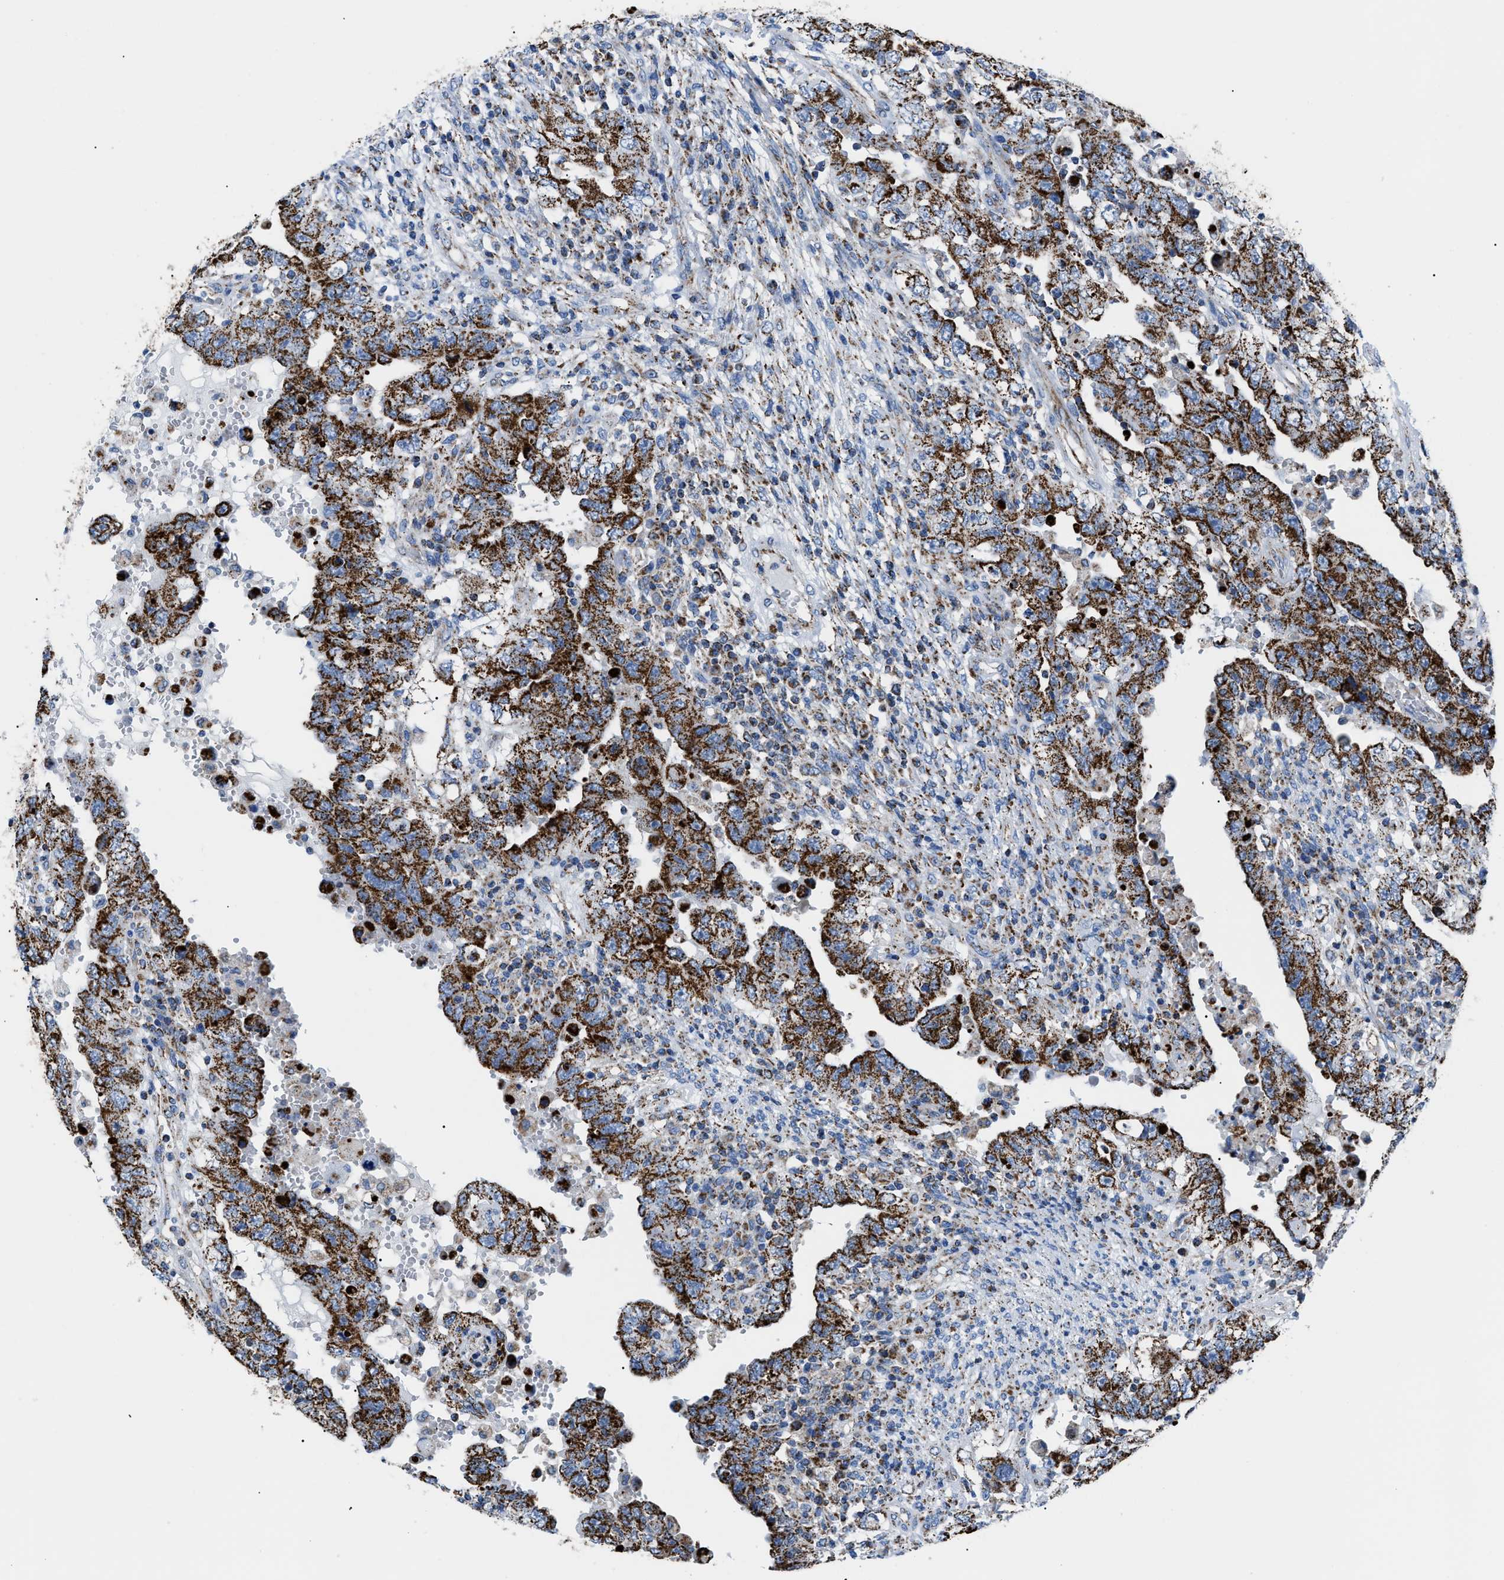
{"staining": {"intensity": "strong", "quantity": ">75%", "location": "cytoplasmic/membranous"}, "tissue": "testis cancer", "cell_type": "Tumor cells", "image_type": "cancer", "snomed": [{"axis": "morphology", "description": "Carcinoma, Embryonal, NOS"}, {"axis": "topography", "description": "Testis"}], "caption": "Protein analysis of embryonal carcinoma (testis) tissue shows strong cytoplasmic/membranous expression in about >75% of tumor cells. The staining was performed using DAB (3,3'-diaminobenzidine), with brown indicating positive protein expression. Nuclei are stained blue with hematoxylin.", "gene": "PHB2", "patient": {"sex": "male", "age": 26}}